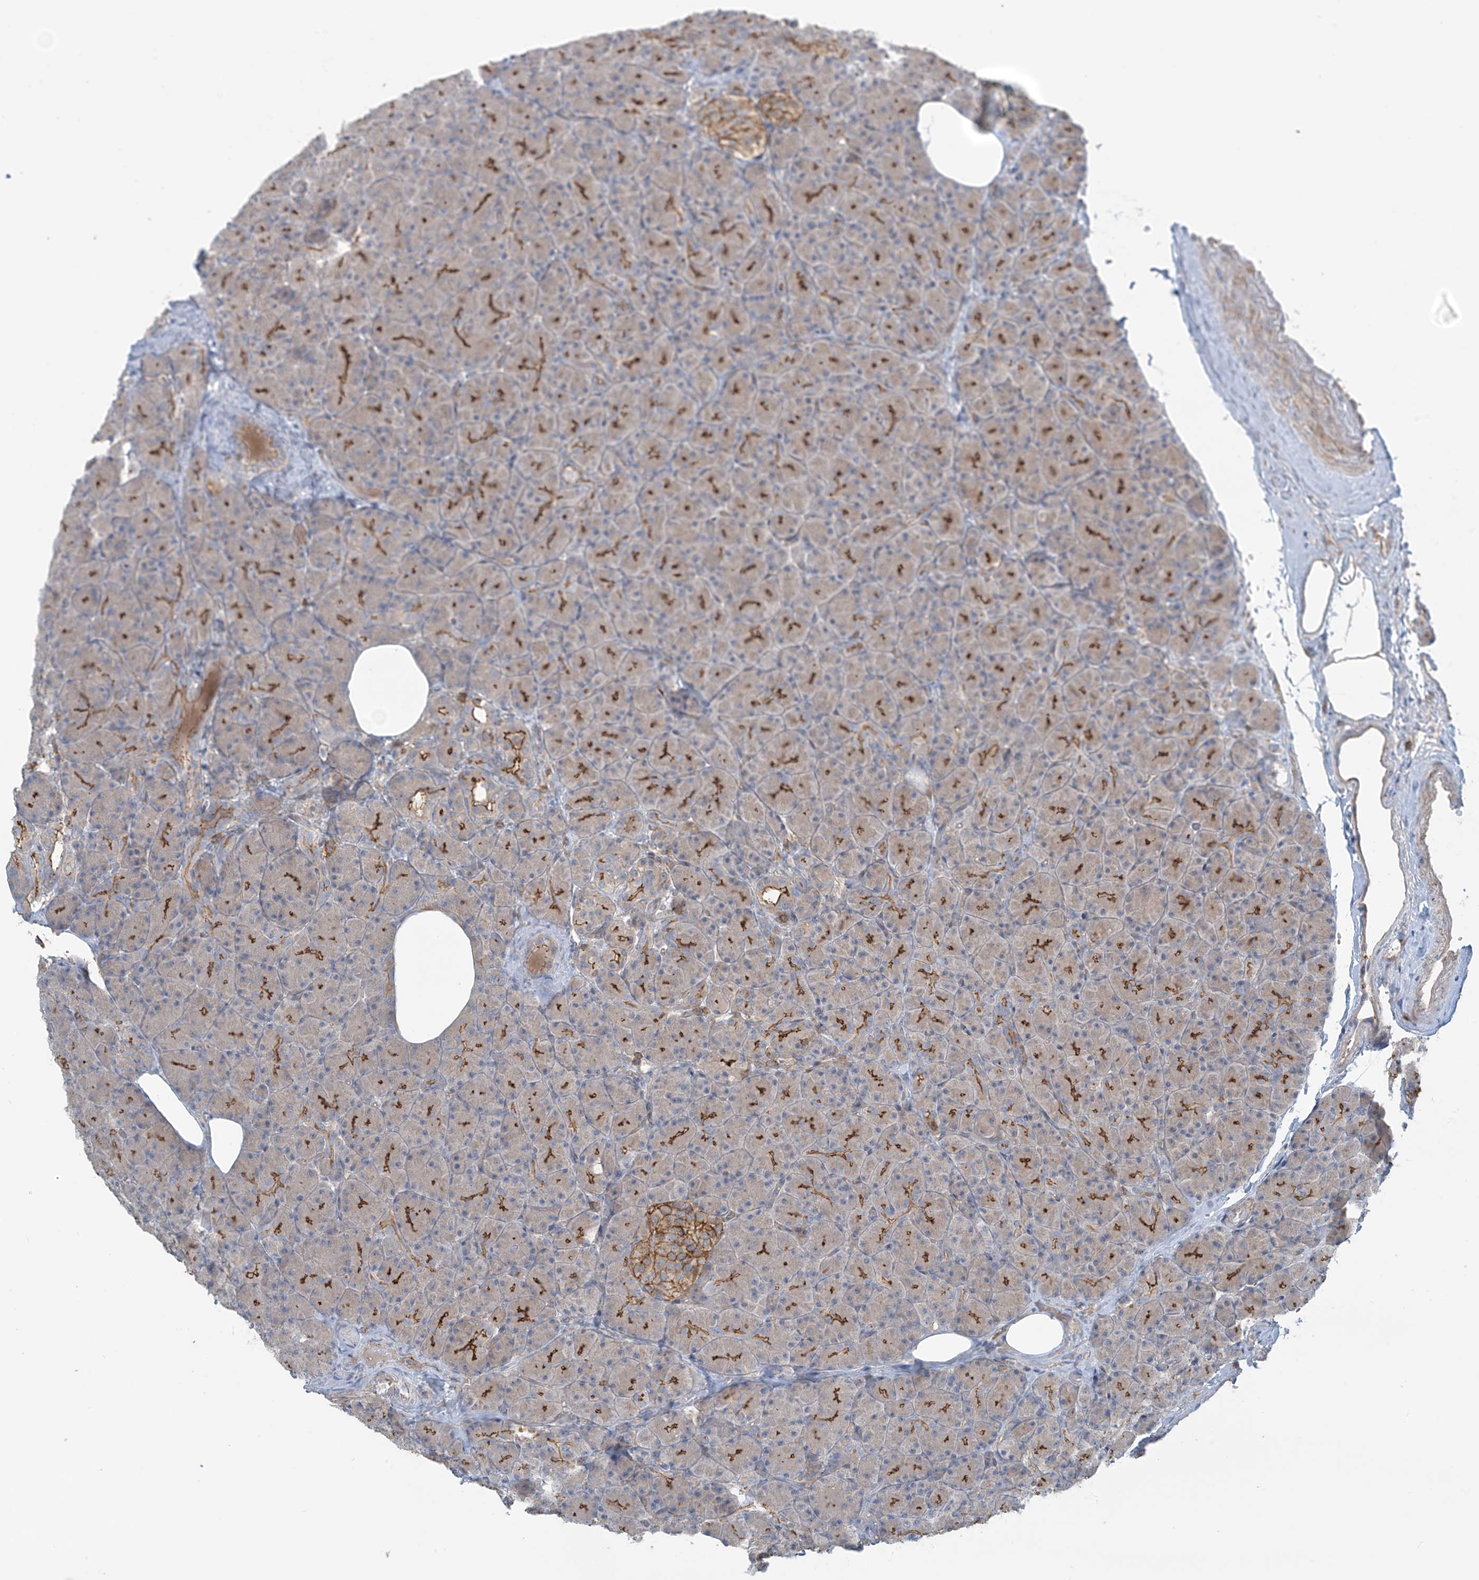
{"staining": {"intensity": "moderate", "quantity": "25%-75%", "location": "cytoplasmic/membranous"}, "tissue": "pancreas", "cell_type": "Exocrine glandular cells", "image_type": "normal", "snomed": [{"axis": "morphology", "description": "Normal tissue, NOS"}, {"axis": "topography", "description": "Pancreas"}], "caption": "Immunohistochemistry (IHC) staining of benign pancreas, which exhibits medium levels of moderate cytoplasmic/membranous positivity in about 25%-75% of exocrine glandular cells indicating moderate cytoplasmic/membranous protein staining. The staining was performed using DAB (3,3'-diaminobenzidine) (brown) for protein detection and nuclei were counterstained in hematoxylin (blue).", "gene": "SLC9A2", "patient": {"sex": "female", "age": 43}}